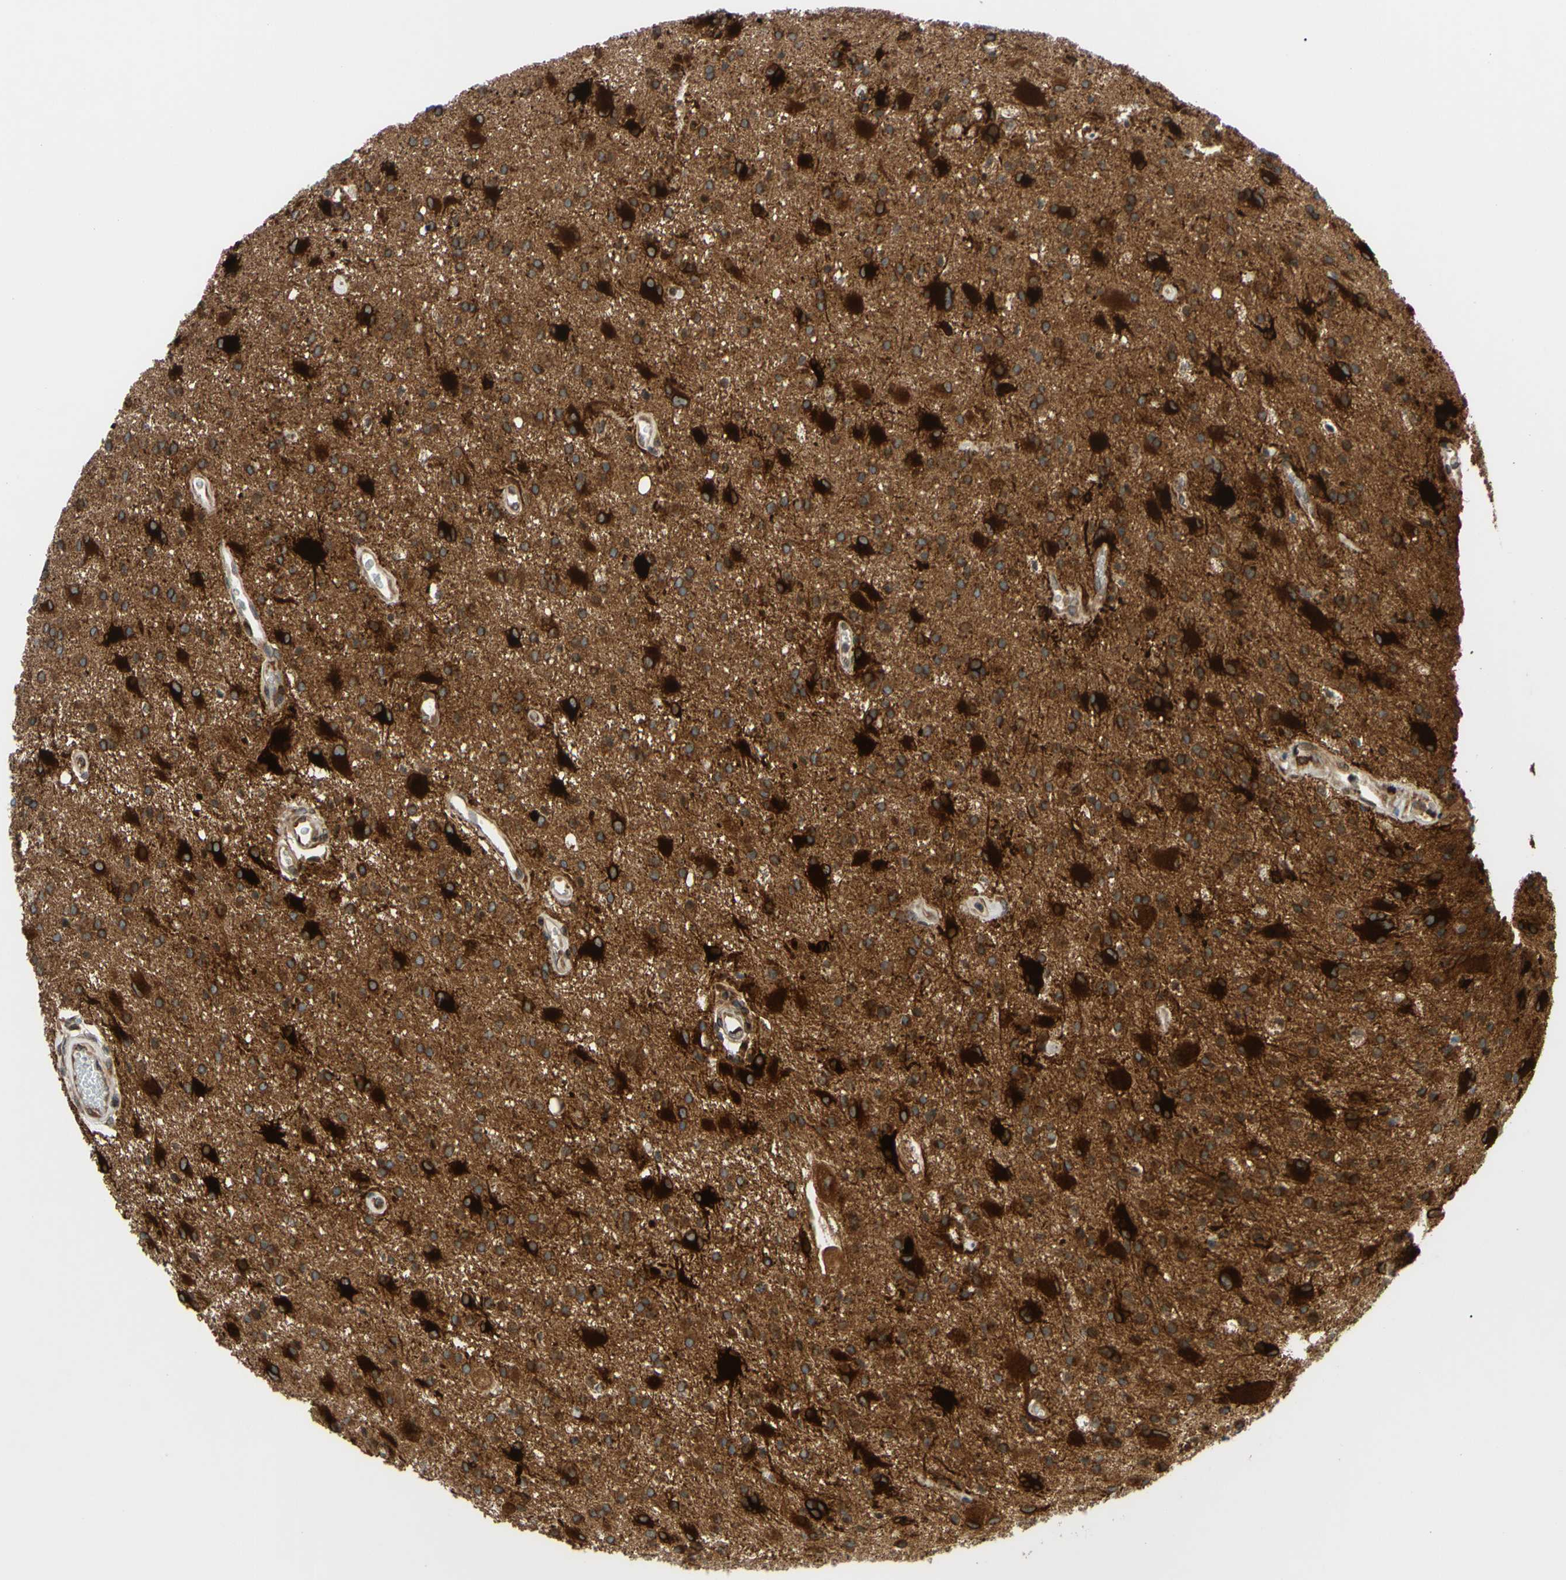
{"staining": {"intensity": "strong", "quantity": ">75%", "location": "cytoplasmic/membranous"}, "tissue": "glioma", "cell_type": "Tumor cells", "image_type": "cancer", "snomed": [{"axis": "morphology", "description": "Glioma, malignant, Low grade"}, {"axis": "topography", "description": "Brain"}], "caption": "Human malignant glioma (low-grade) stained with a protein marker displays strong staining in tumor cells.", "gene": "PRAF2", "patient": {"sex": "male", "age": 58}}